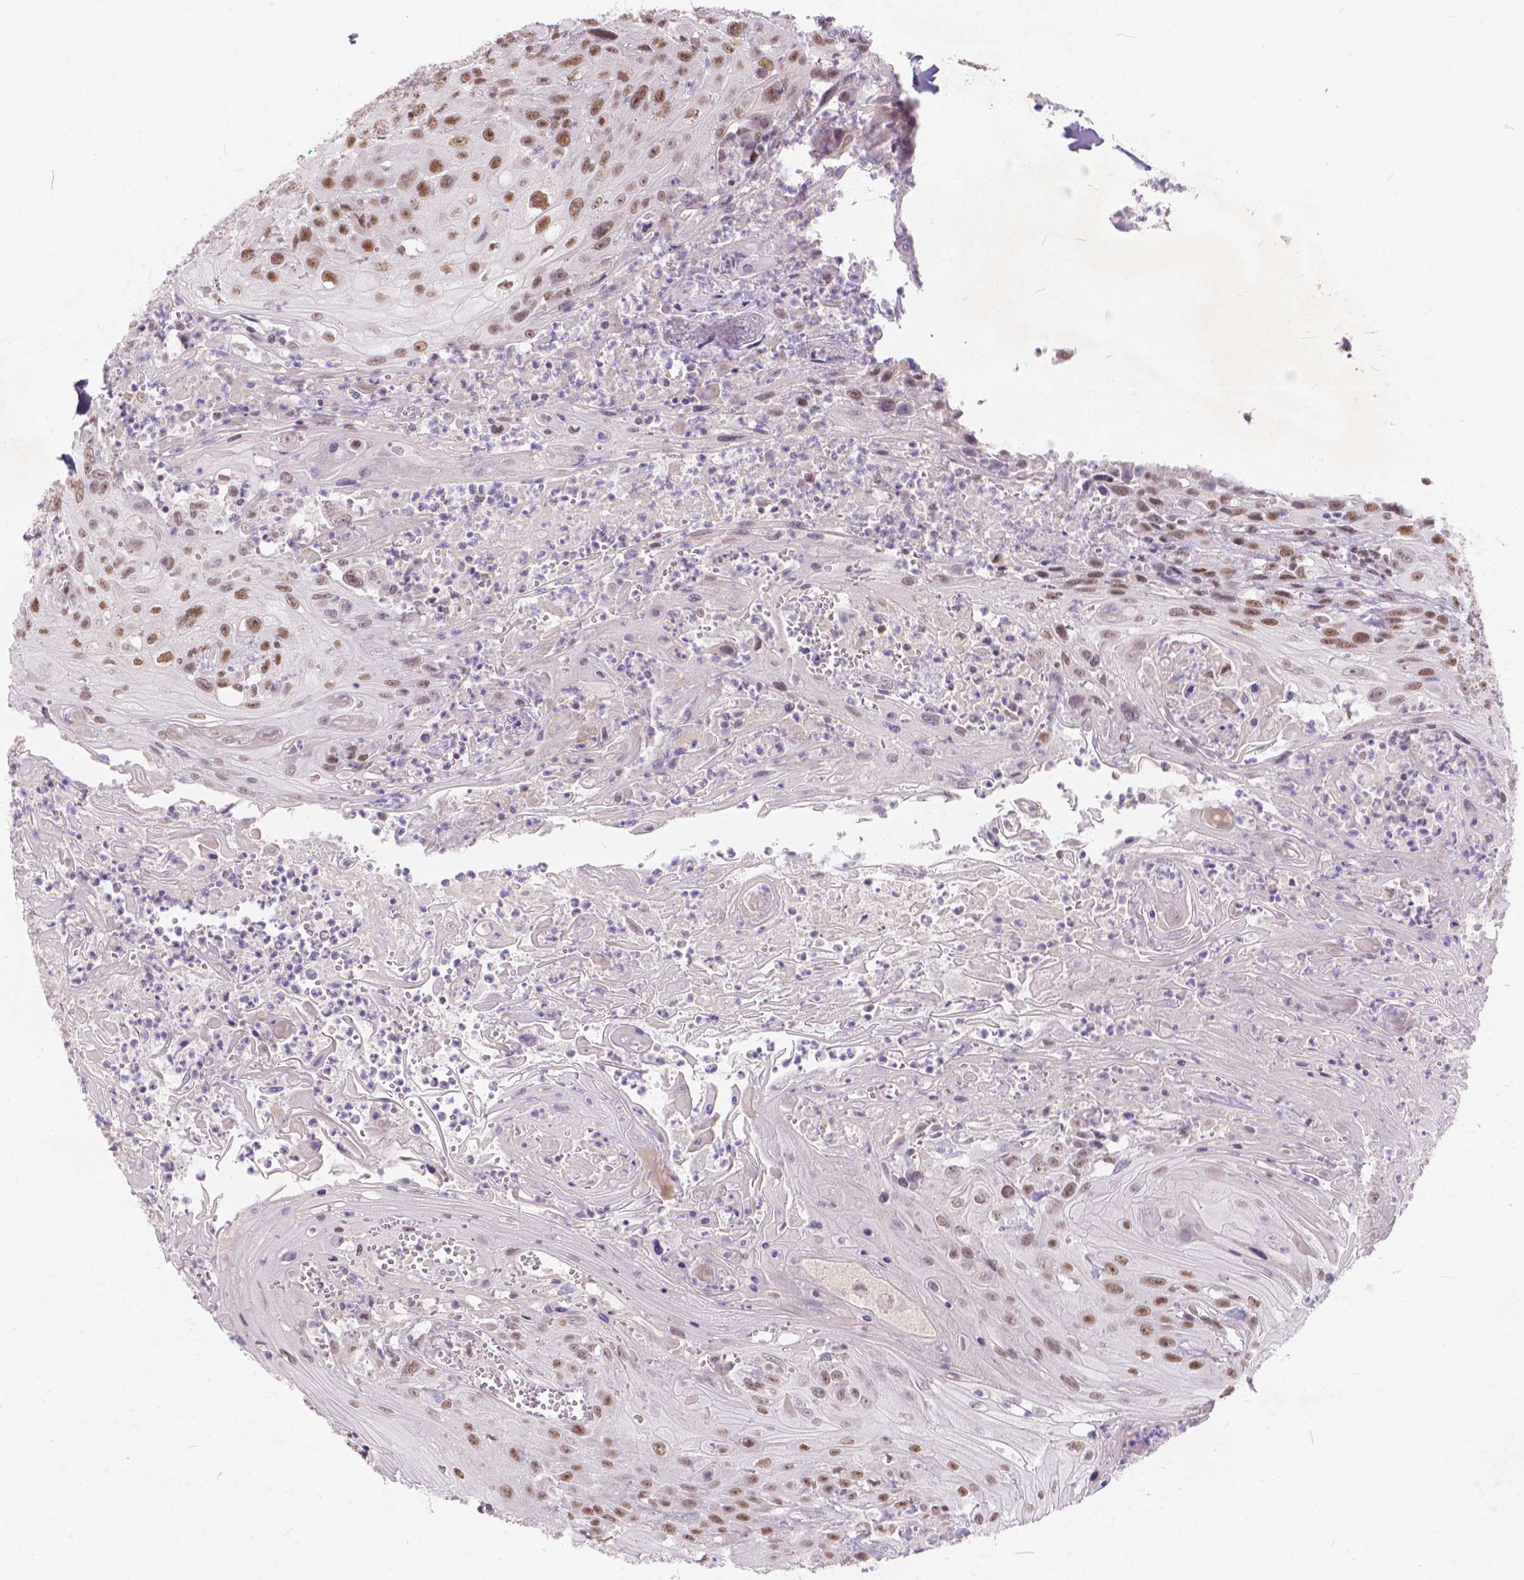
{"staining": {"intensity": "moderate", "quantity": ">75%", "location": "nuclear"}, "tissue": "head and neck cancer", "cell_type": "Tumor cells", "image_type": "cancer", "snomed": [{"axis": "morphology", "description": "Squamous cell carcinoma, NOS"}, {"axis": "topography", "description": "Skin"}, {"axis": "topography", "description": "Head-Neck"}], "caption": "Head and neck cancer (squamous cell carcinoma) tissue demonstrates moderate nuclear expression in approximately >75% of tumor cells, visualized by immunohistochemistry.", "gene": "FAM53A", "patient": {"sex": "male", "age": 80}}